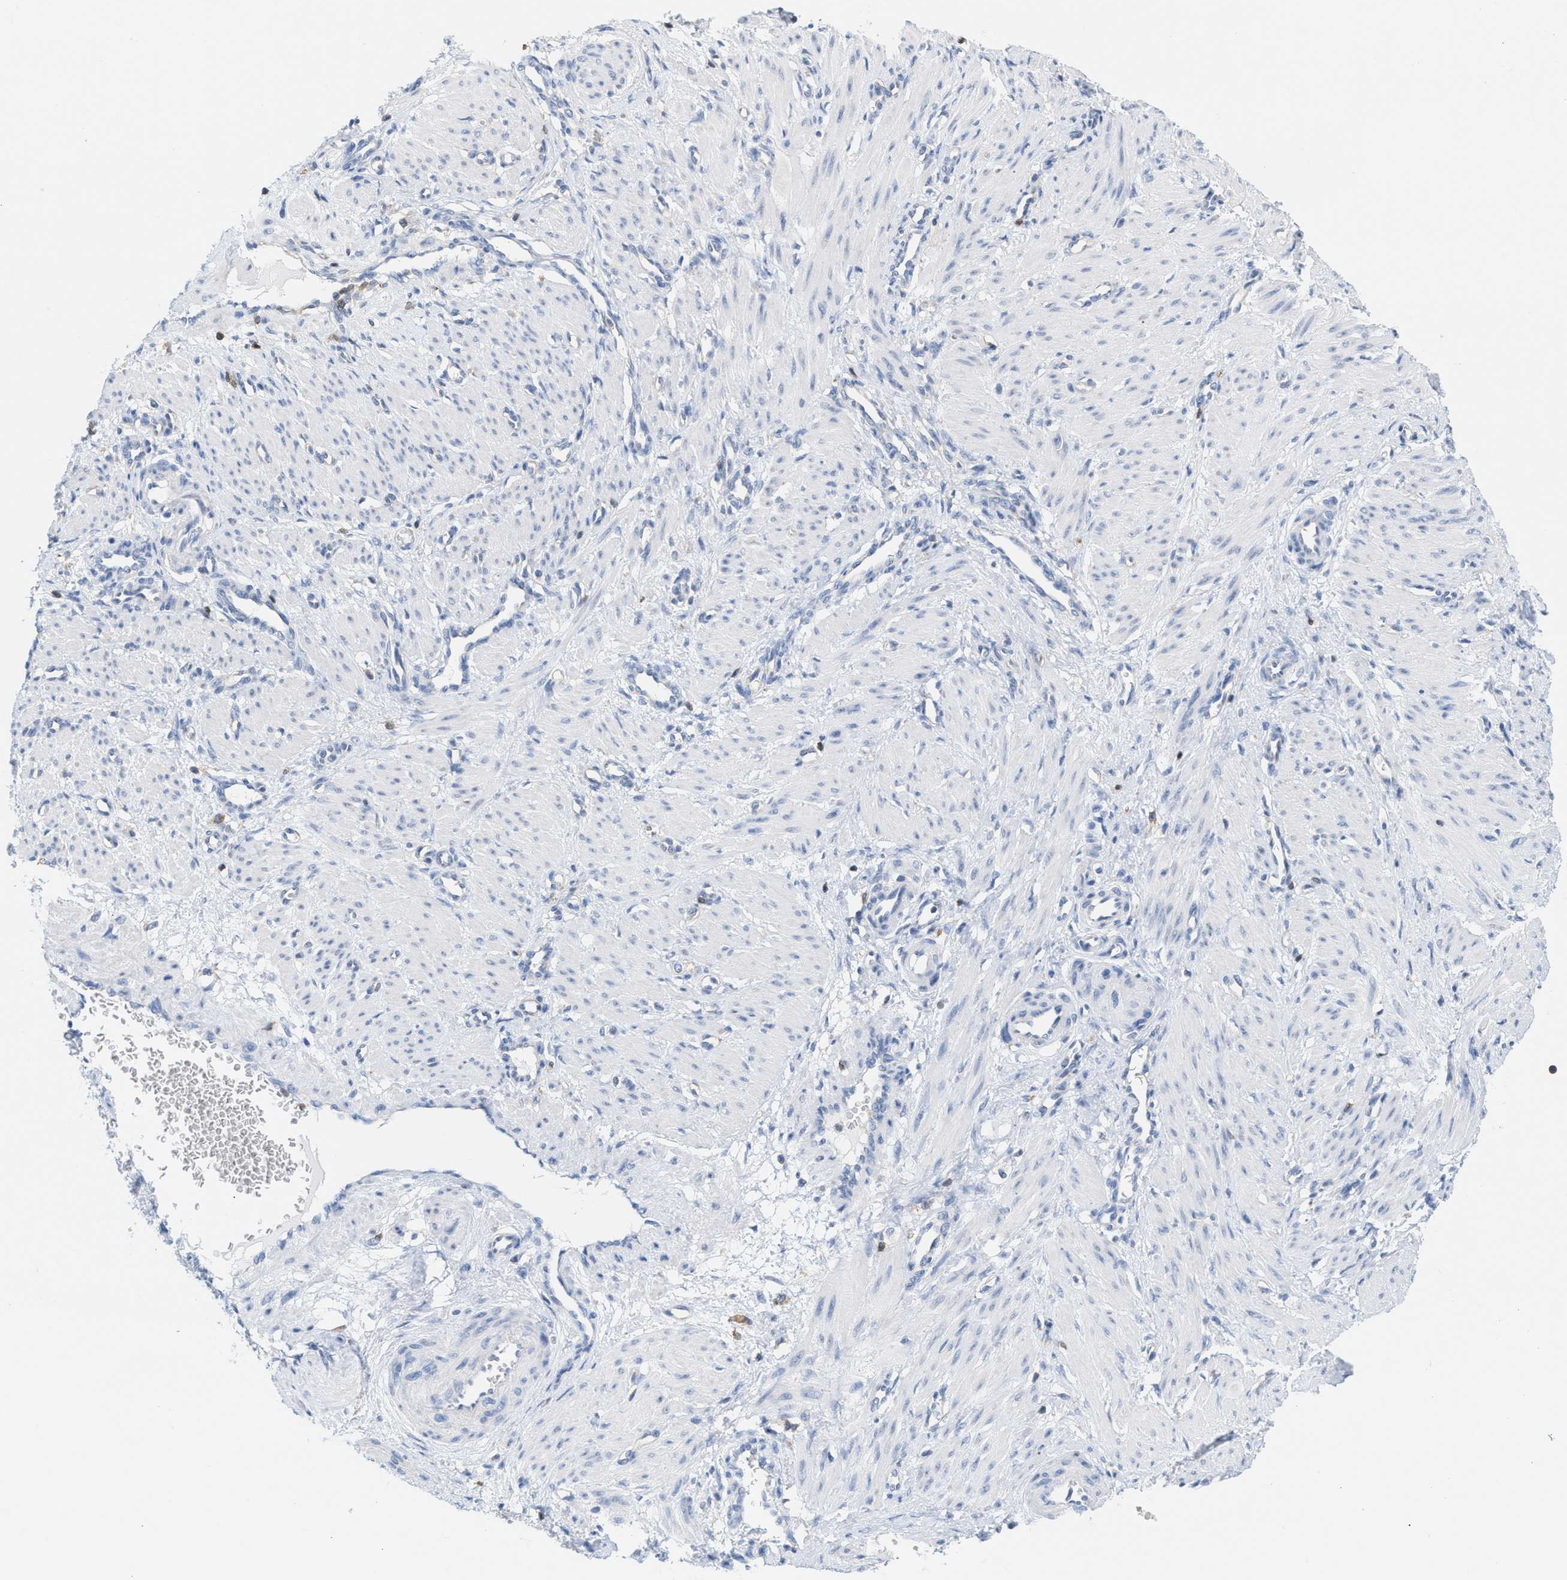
{"staining": {"intensity": "negative", "quantity": "none", "location": "none"}, "tissue": "smooth muscle", "cell_type": "Smooth muscle cells", "image_type": "normal", "snomed": [{"axis": "morphology", "description": "Normal tissue, NOS"}, {"axis": "topography", "description": "Endometrium"}], "caption": "This is an immunohistochemistry histopathology image of benign human smooth muscle. There is no expression in smooth muscle cells.", "gene": "IL16", "patient": {"sex": "female", "age": 33}}